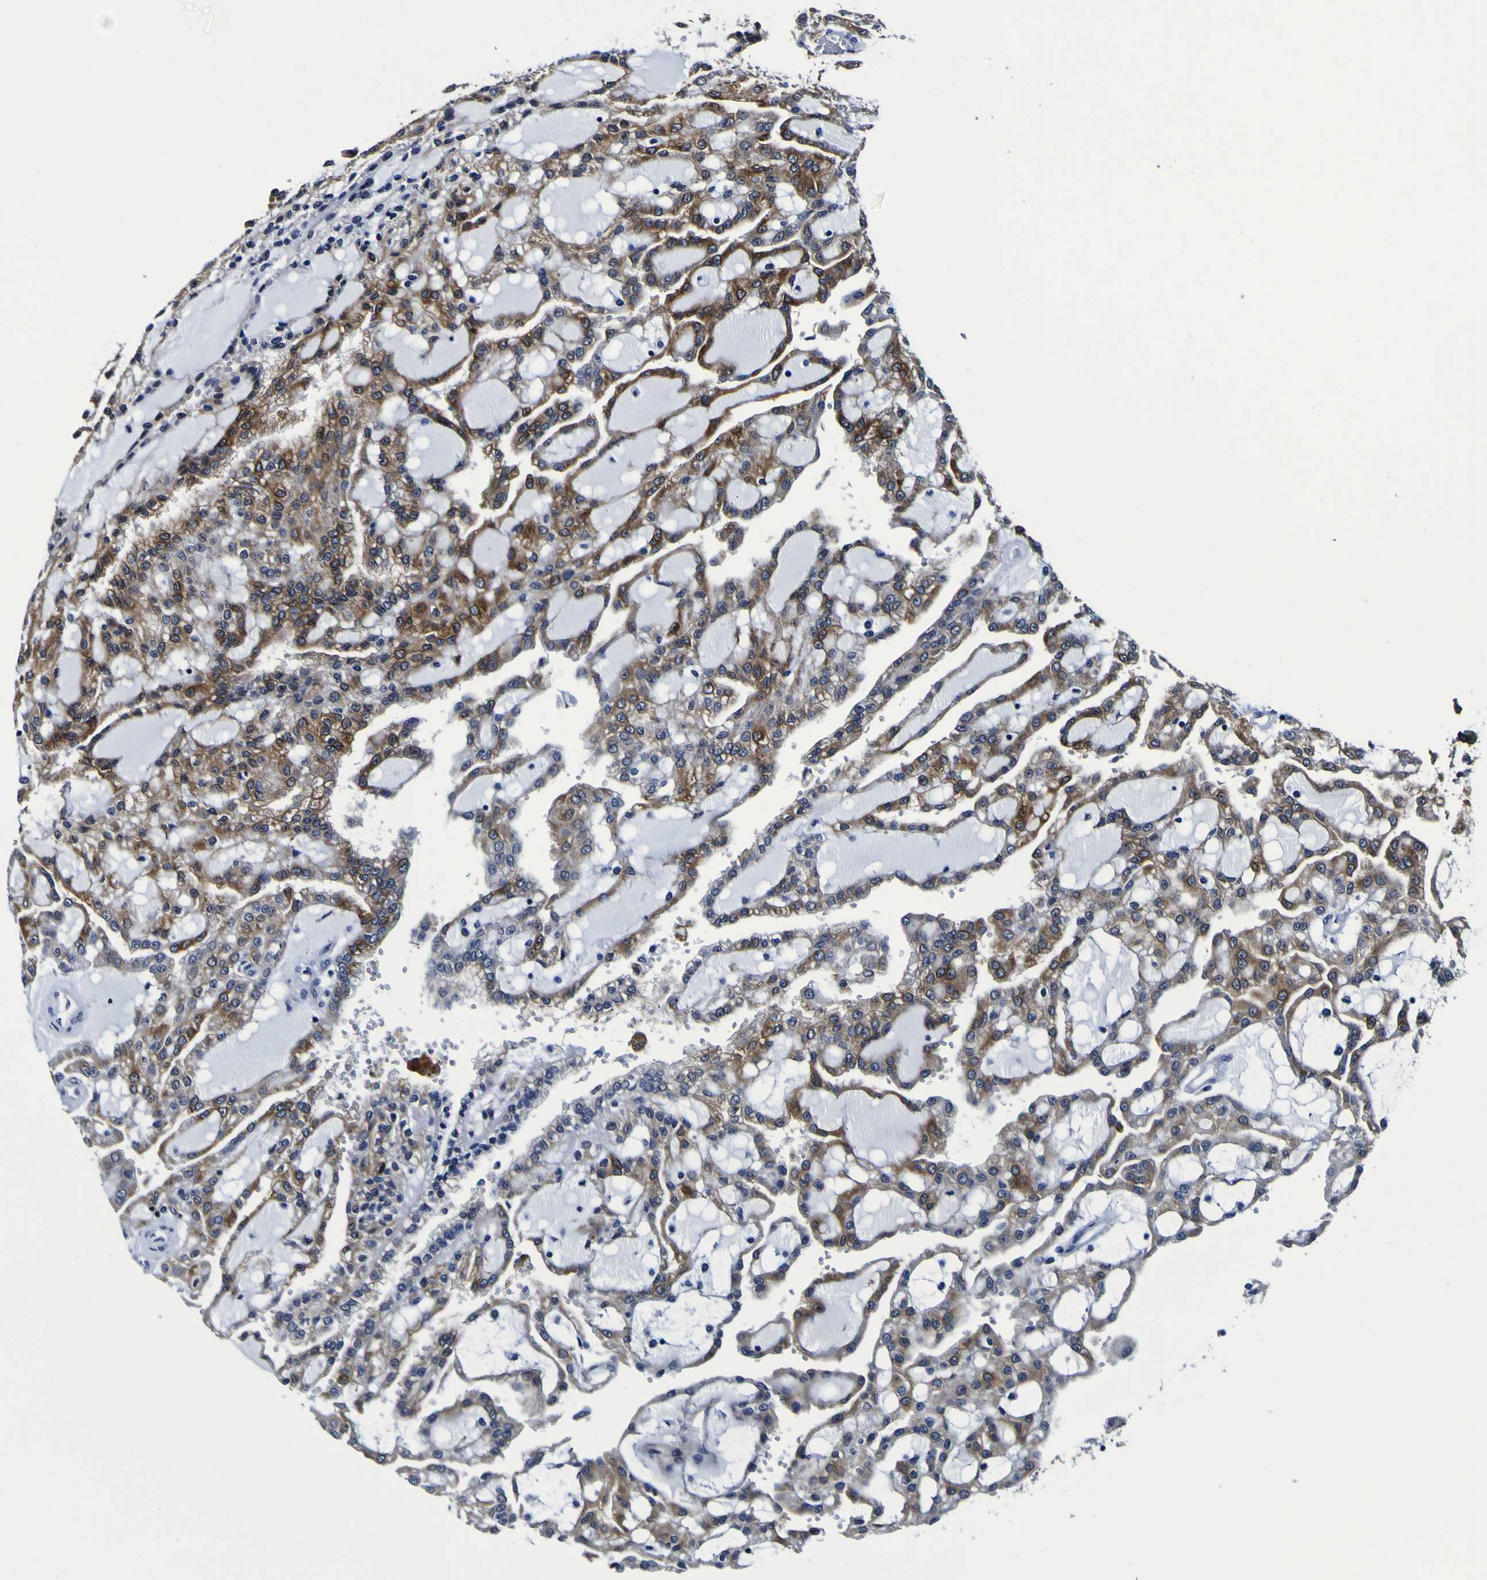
{"staining": {"intensity": "moderate", "quantity": ">75%", "location": "cytoplasmic/membranous"}, "tissue": "renal cancer", "cell_type": "Tumor cells", "image_type": "cancer", "snomed": [{"axis": "morphology", "description": "Adenocarcinoma, NOS"}, {"axis": "topography", "description": "Kidney"}], "caption": "Immunohistochemistry image of renal cancer (adenocarcinoma) stained for a protein (brown), which displays medium levels of moderate cytoplasmic/membranous expression in about >75% of tumor cells.", "gene": "SORCS1", "patient": {"sex": "male", "age": 63}}